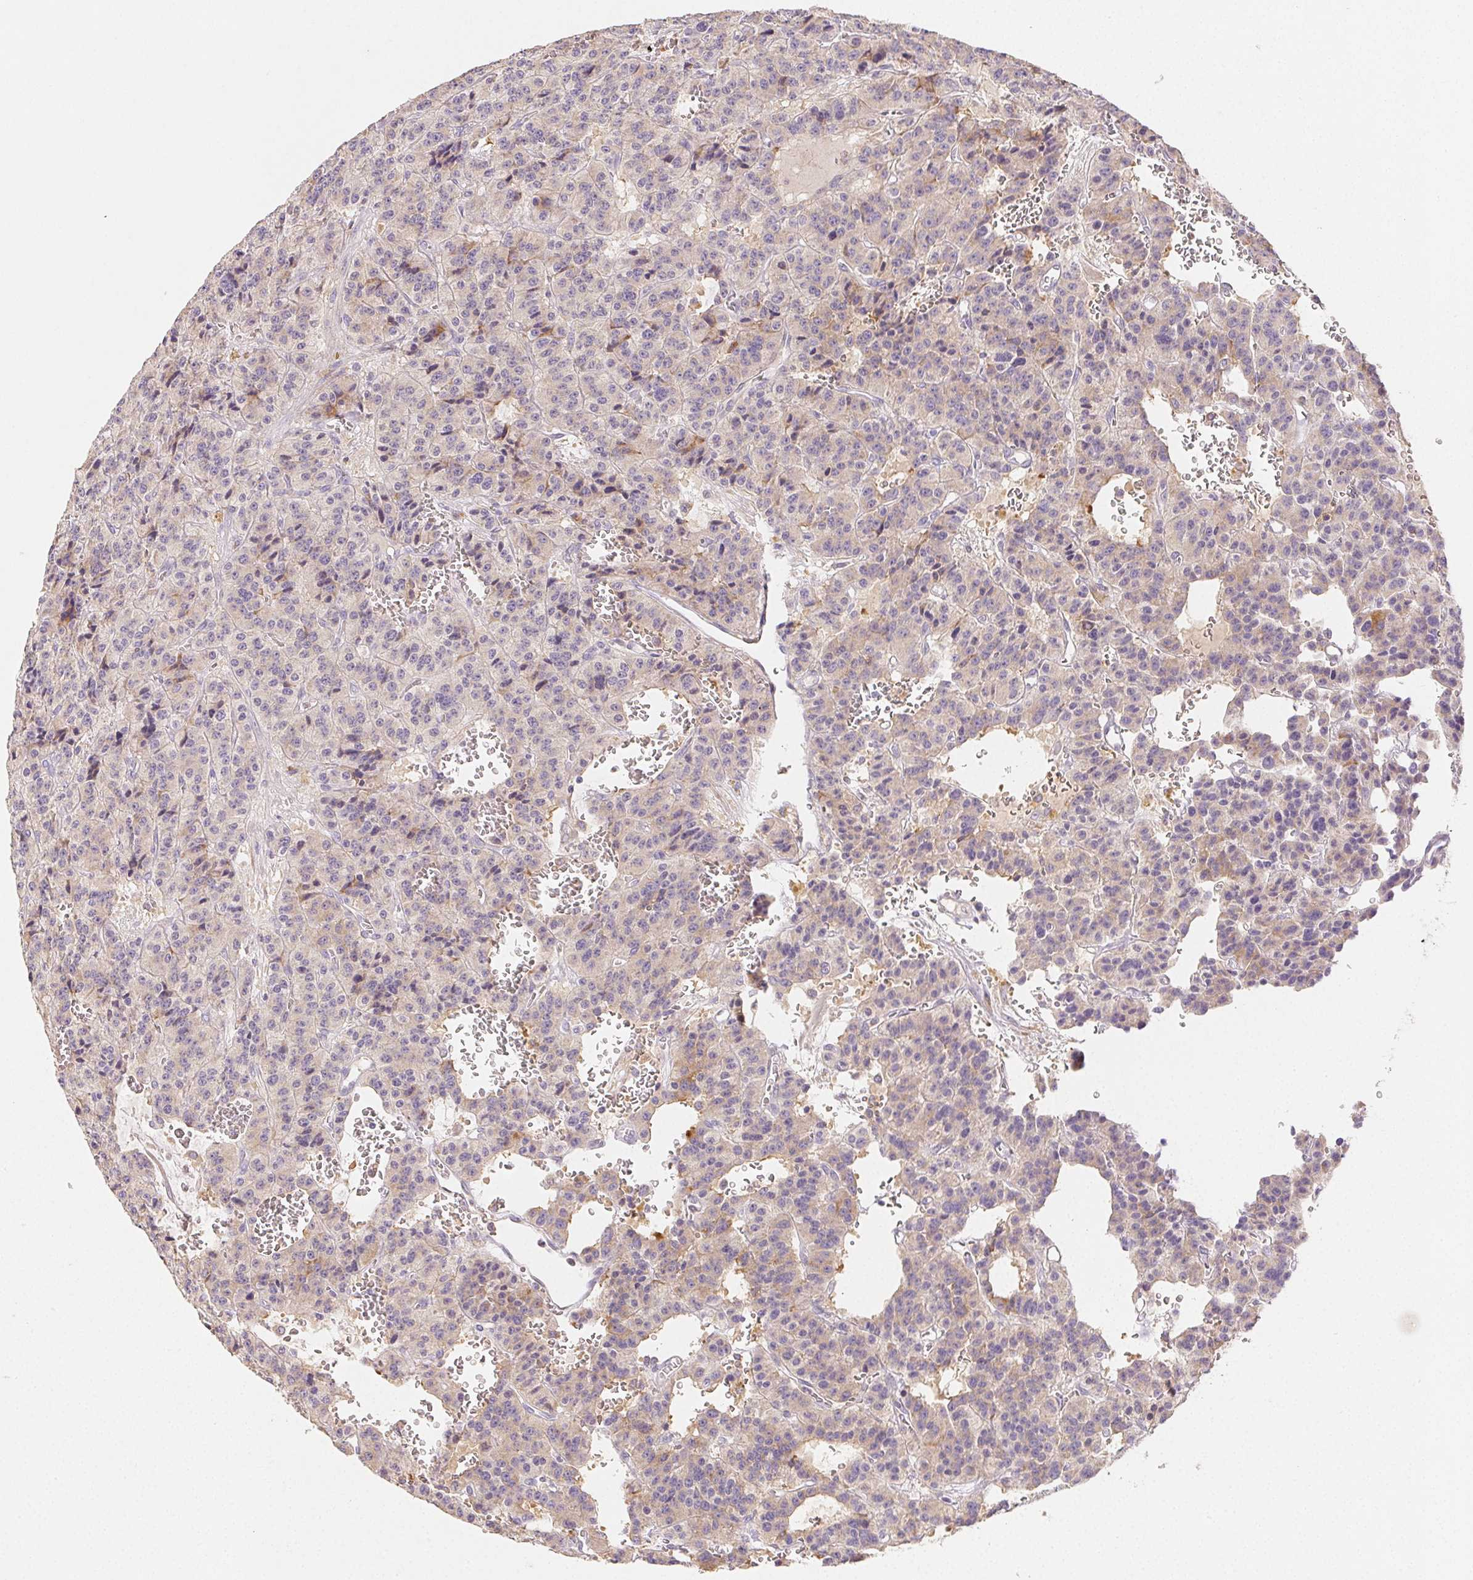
{"staining": {"intensity": "weak", "quantity": "<25%", "location": "cytoplasmic/membranous"}, "tissue": "carcinoid", "cell_type": "Tumor cells", "image_type": "cancer", "snomed": [{"axis": "morphology", "description": "Carcinoid, malignant, NOS"}, {"axis": "topography", "description": "Lung"}], "caption": "IHC of human carcinoid displays no staining in tumor cells.", "gene": "ACVR1B", "patient": {"sex": "female", "age": 71}}